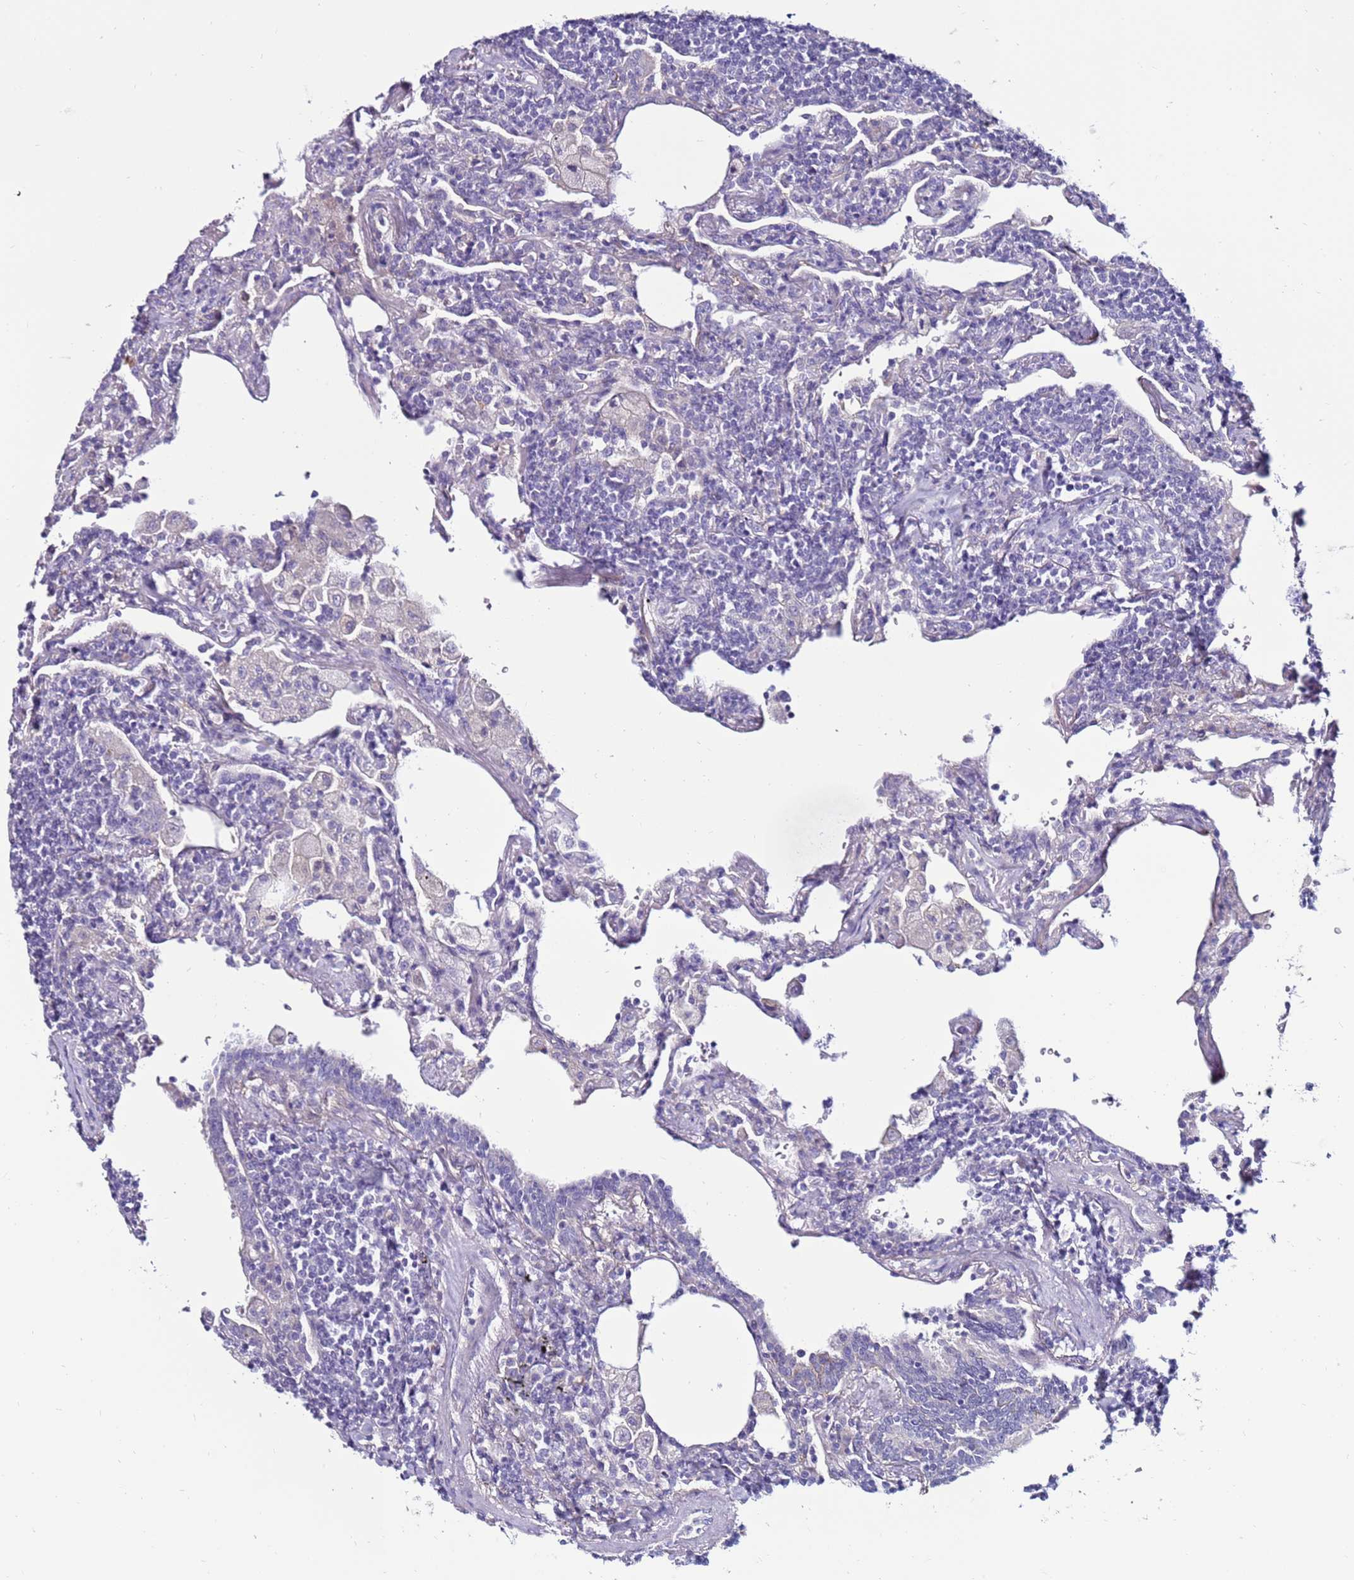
{"staining": {"intensity": "negative", "quantity": "none", "location": "none"}, "tissue": "lymphoma", "cell_type": "Tumor cells", "image_type": "cancer", "snomed": [{"axis": "morphology", "description": "Malignant lymphoma, non-Hodgkin's type, Low grade"}, {"axis": "topography", "description": "Lung"}], "caption": "Immunohistochemistry (IHC) of human lymphoma reveals no positivity in tumor cells.", "gene": "GPN3", "patient": {"sex": "female", "age": 71}}